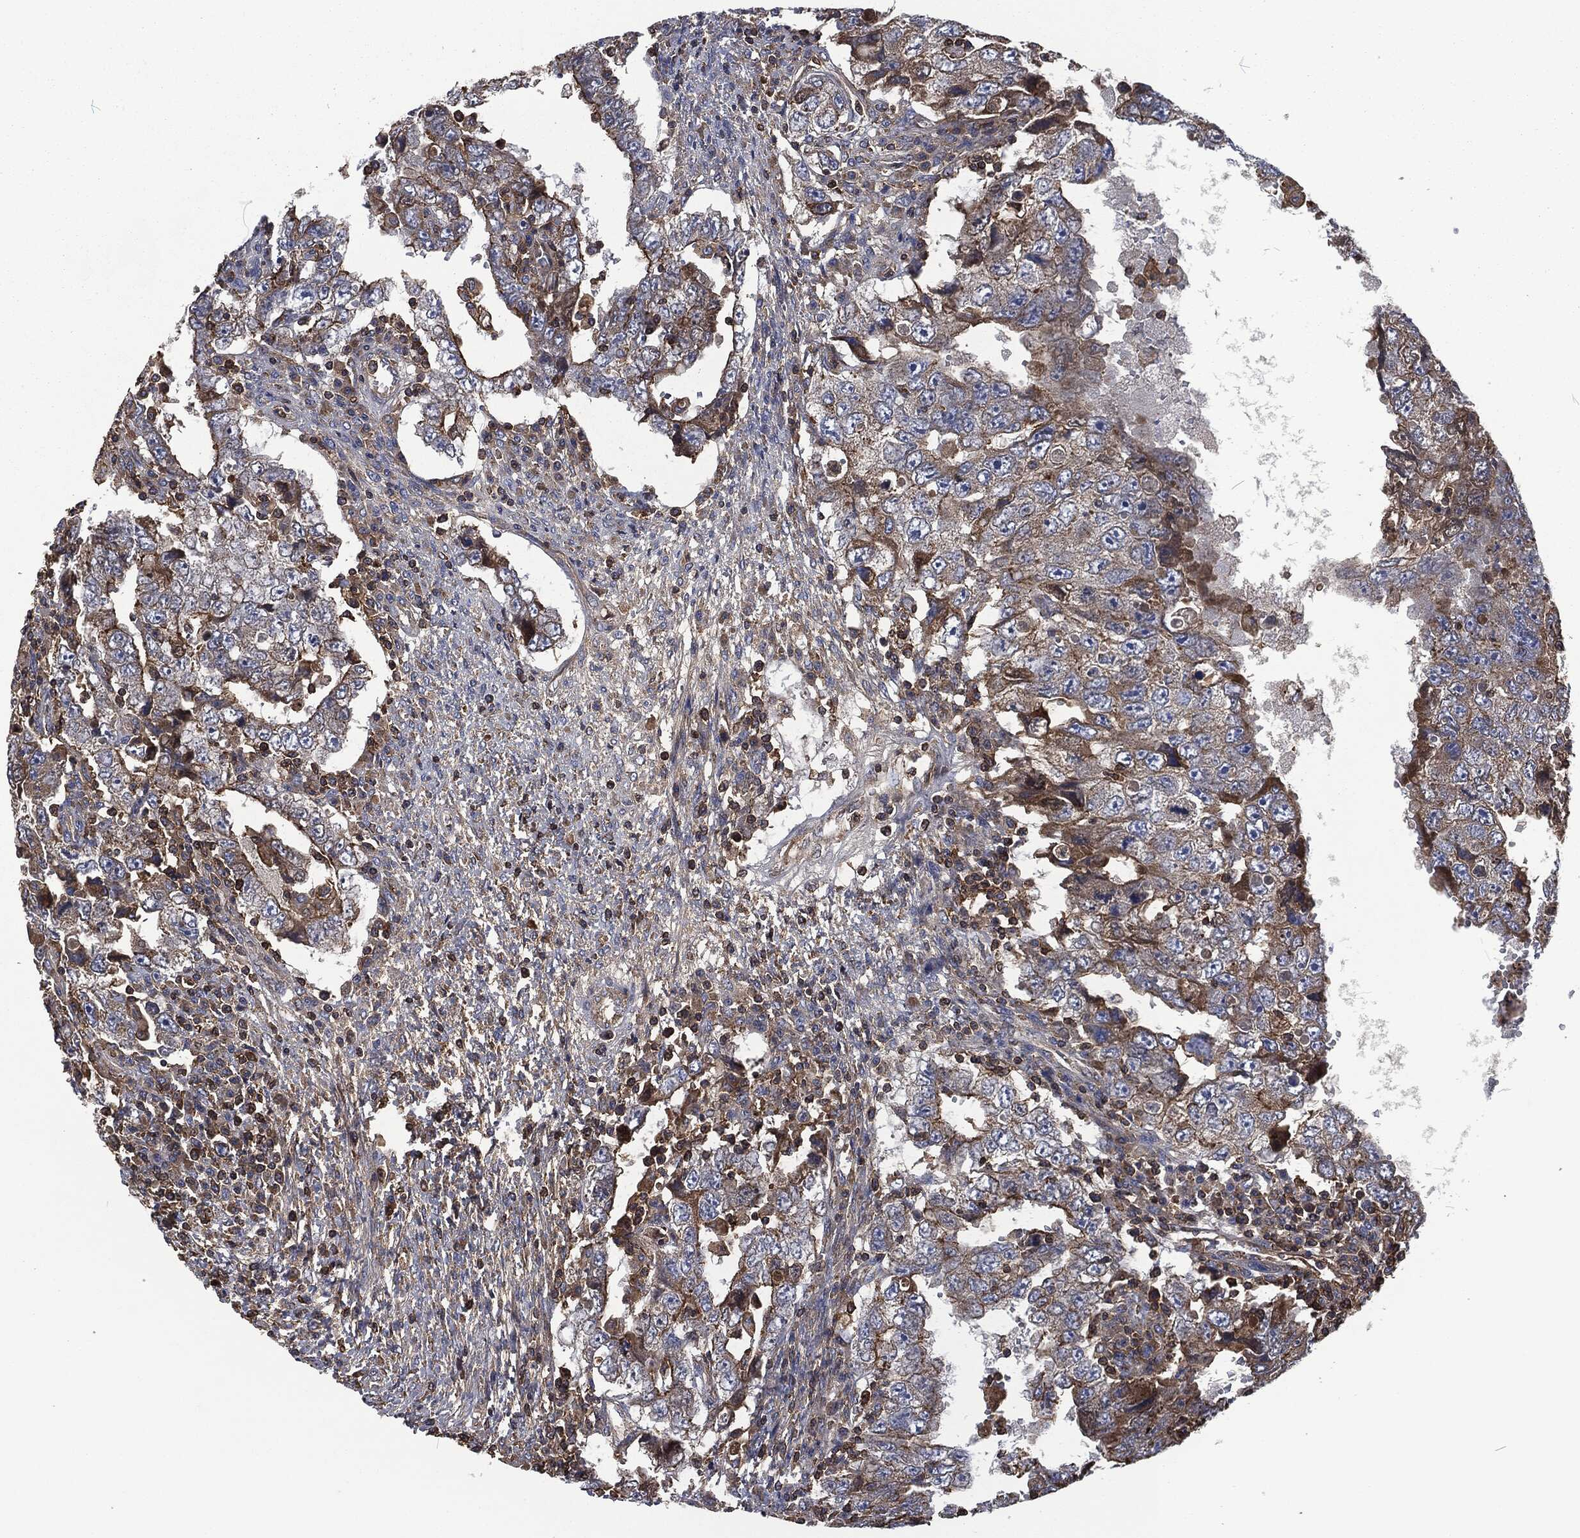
{"staining": {"intensity": "strong", "quantity": "<25%", "location": "cytoplasmic/membranous"}, "tissue": "testis cancer", "cell_type": "Tumor cells", "image_type": "cancer", "snomed": [{"axis": "morphology", "description": "Carcinoma, Embryonal, NOS"}, {"axis": "topography", "description": "Testis"}], "caption": "A high-resolution micrograph shows immunohistochemistry (IHC) staining of testis cancer, which shows strong cytoplasmic/membranous staining in approximately <25% of tumor cells.", "gene": "LGALS9", "patient": {"sex": "male", "age": 26}}